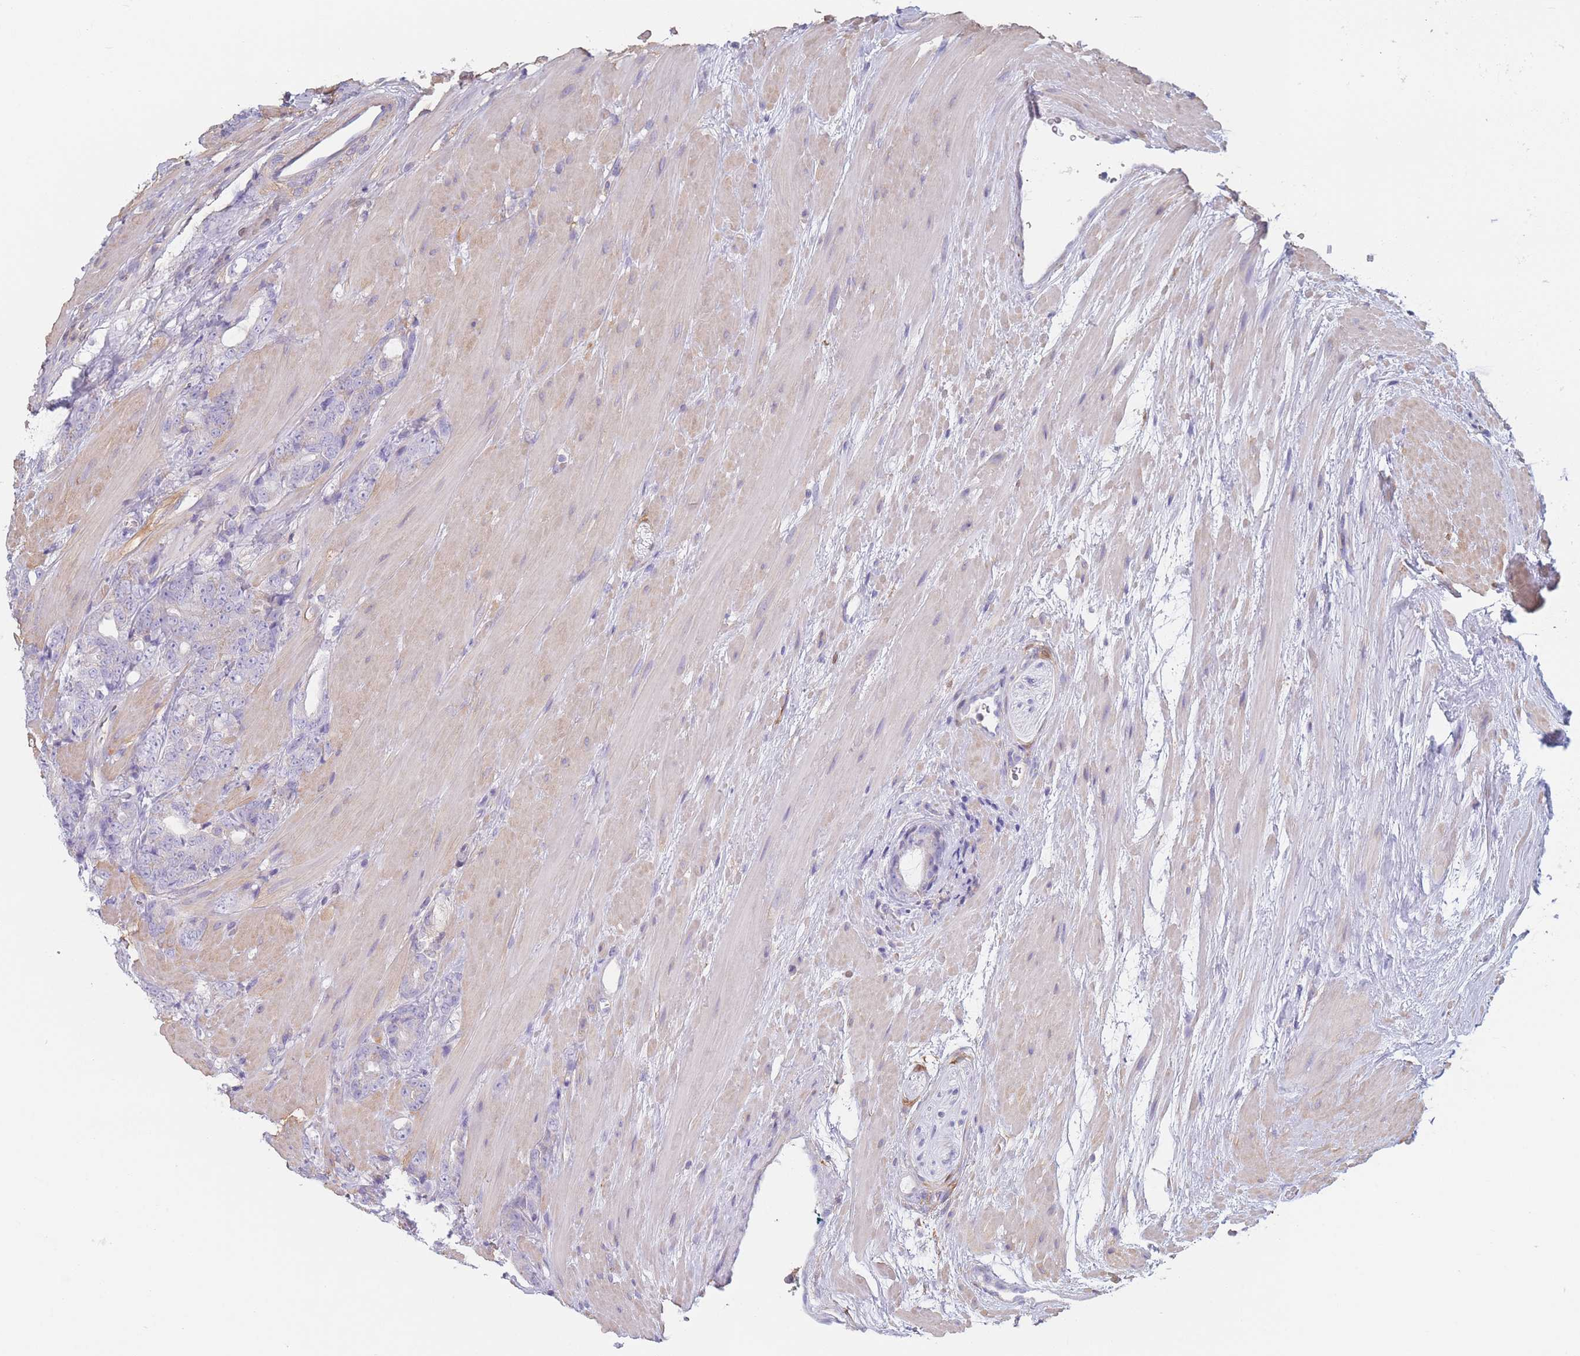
{"staining": {"intensity": "negative", "quantity": "none", "location": "none"}, "tissue": "prostate cancer", "cell_type": "Tumor cells", "image_type": "cancer", "snomed": [{"axis": "morphology", "description": "Adenocarcinoma, High grade"}, {"axis": "topography", "description": "Prostate"}], "caption": "This is a image of immunohistochemistry (IHC) staining of prostate cancer (adenocarcinoma (high-grade)), which shows no positivity in tumor cells. (DAB immunohistochemistry visualized using brightfield microscopy, high magnification).", "gene": "ADH1A", "patient": {"sex": "male", "age": 62}}